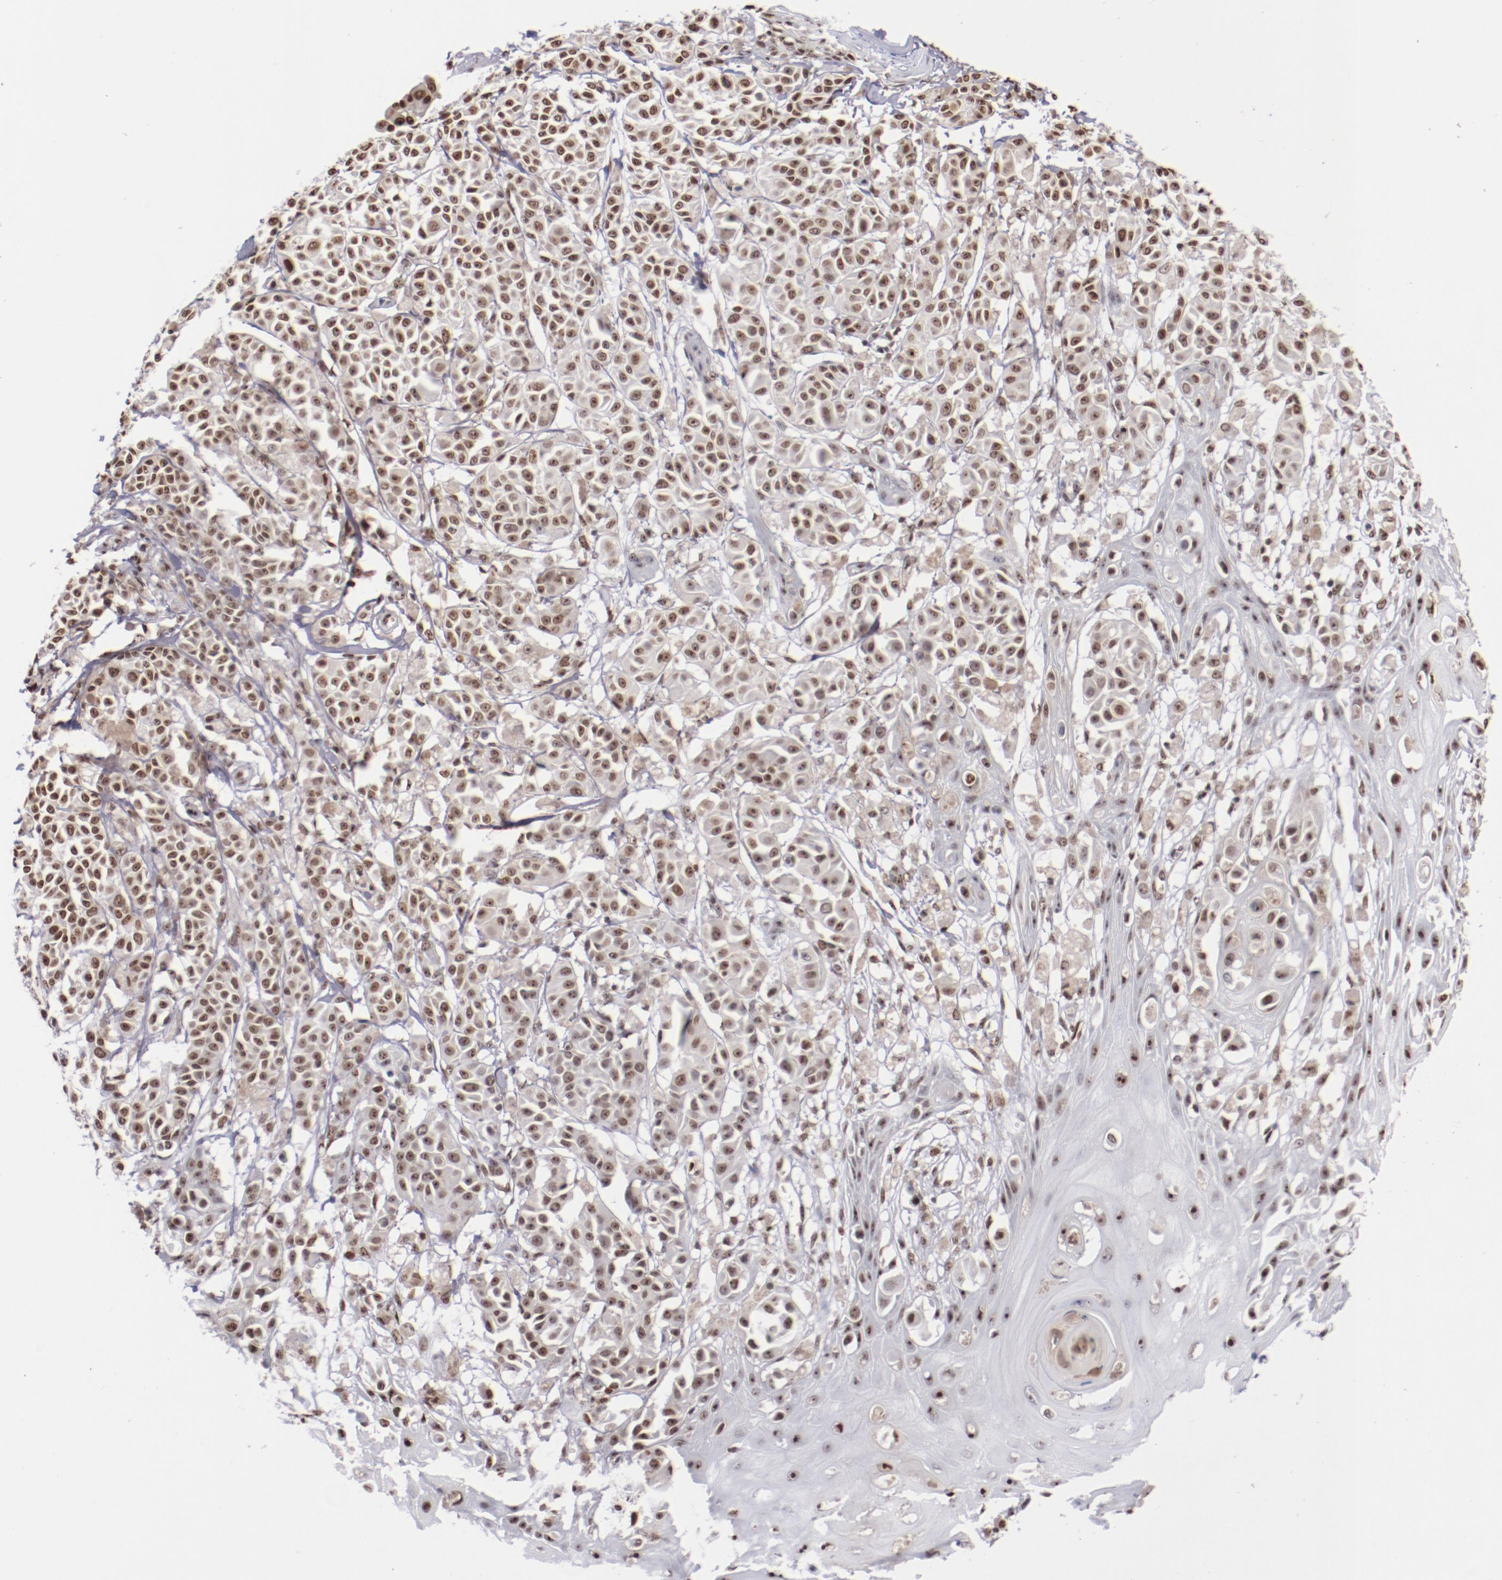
{"staining": {"intensity": "moderate", "quantity": ">75%", "location": "nuclear"}, "tissue": "melanoma", "cell_type": "Tumor cells", "image_type": "cancer", "snomed": [{"axis": "morphology", "description": "Malignant melanoma, NOS"}, {"axis": "topography", "description": "Skin"}], "caption": "Immunohistochemical staining of malignant melanoma shows moderate nuclear protein staining in about >75% of tumor cells. The staining was performed using DAB (3,3'-diaminobenzidine), with brown indicating positive protein expression. Nuclei are stained blue with hematoxylin.", "gene": "IFI16", "patient": {"sex": "male", "age": 76}}